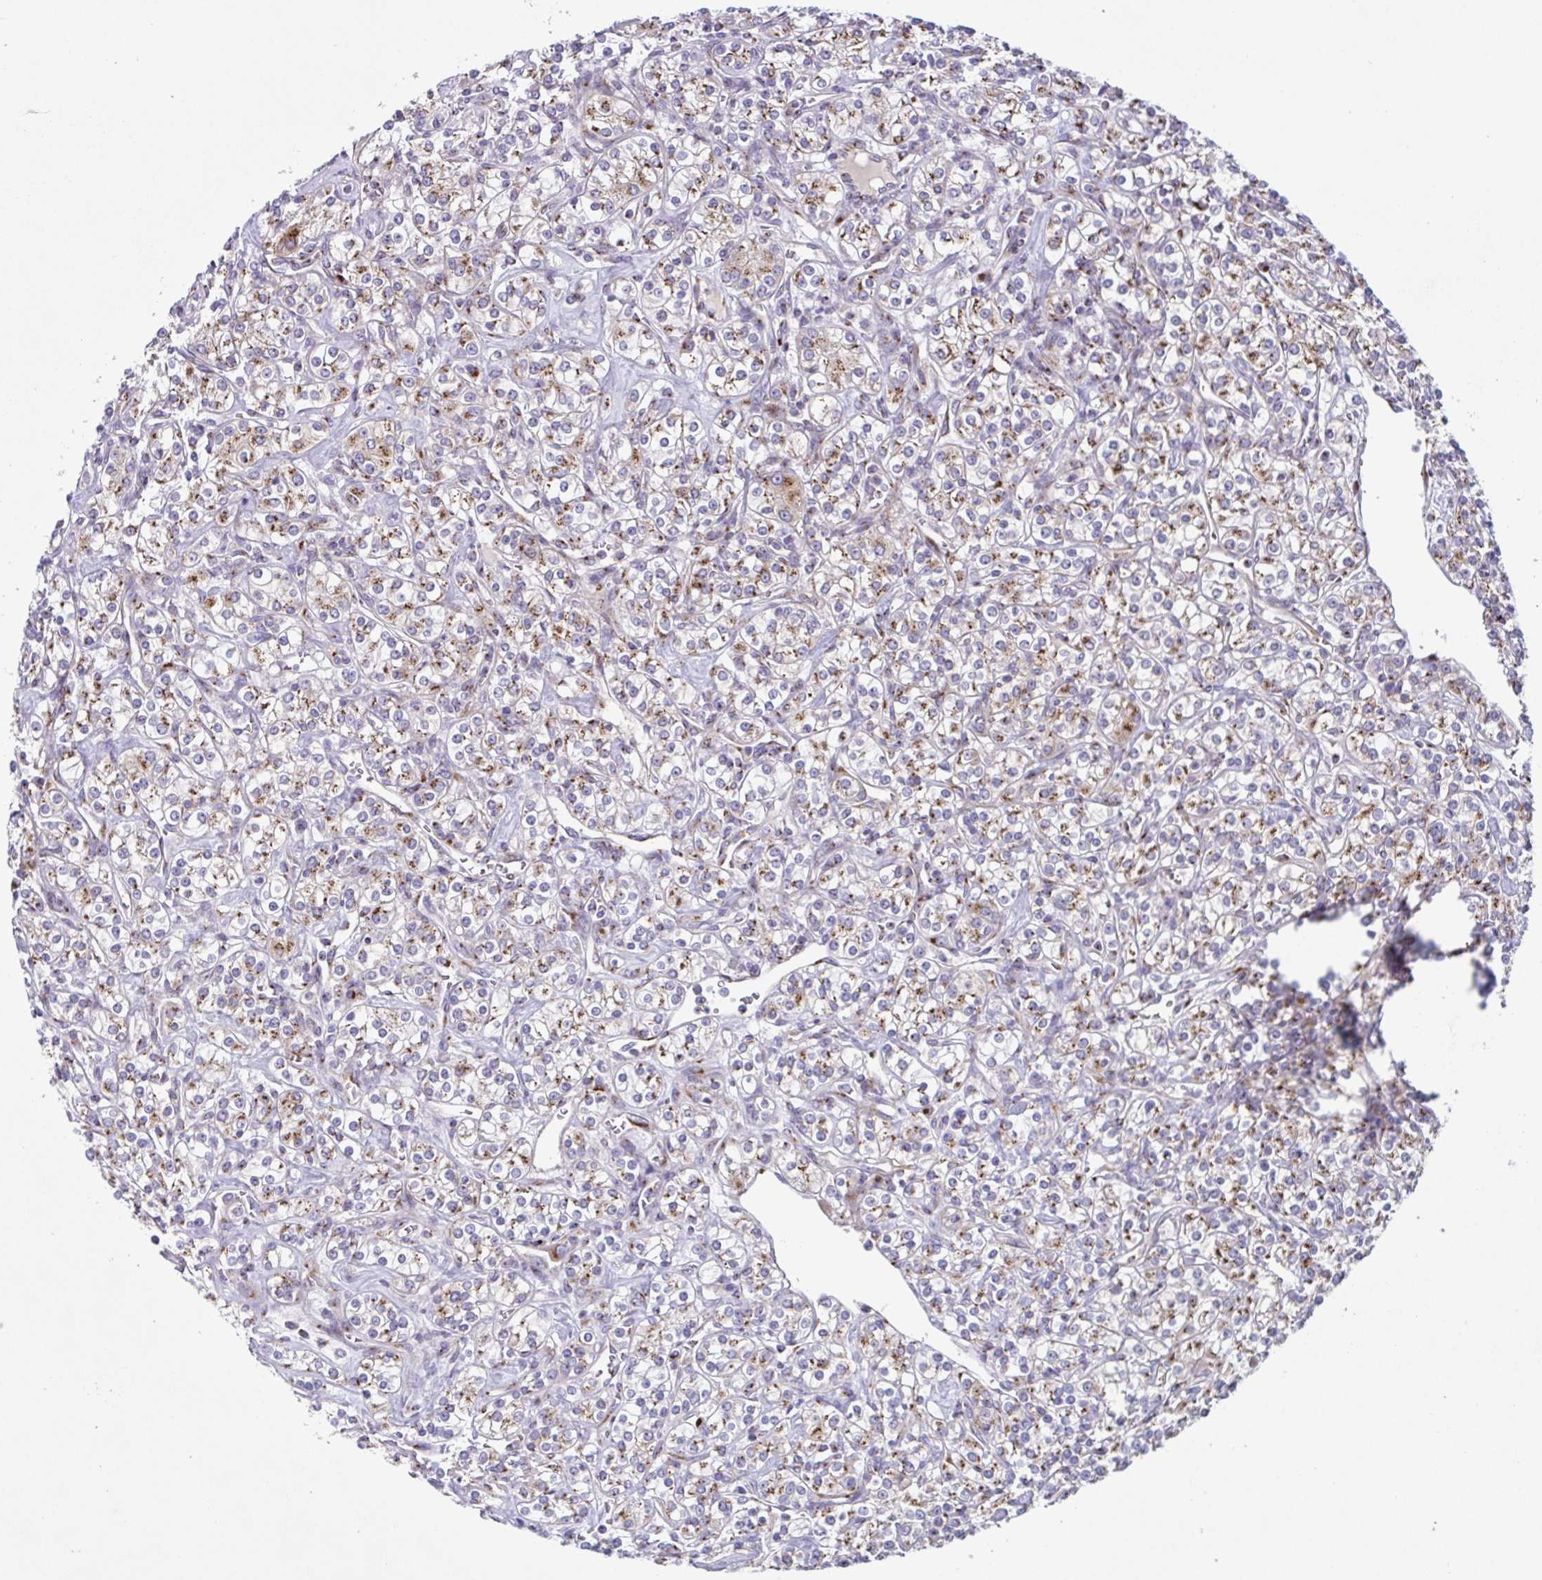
{"staining": {"intensity": "moderate", "quantity": ">75%", "location": "cytoplasmic/membranous"}, "tissue": "renal cancer", "cell_type": "Tumor cells", "image_type": "cancer", "snomed": [{"axis": "morphology", "description": "Adenocarcinoma, NOS"}, {"axis": "topography", "description": "Kidney"}], "caption": "This micrograph demonstrates adenocarcinoma (renal) stained with IHC to label a protein in brown. The cytoplasmic/membranous of tumor cells show moderate positivity for the protein. Nuclei are counter-stained blue.", "gene": "COL17A1", "patient": {"sex": "male", "age": 77}}